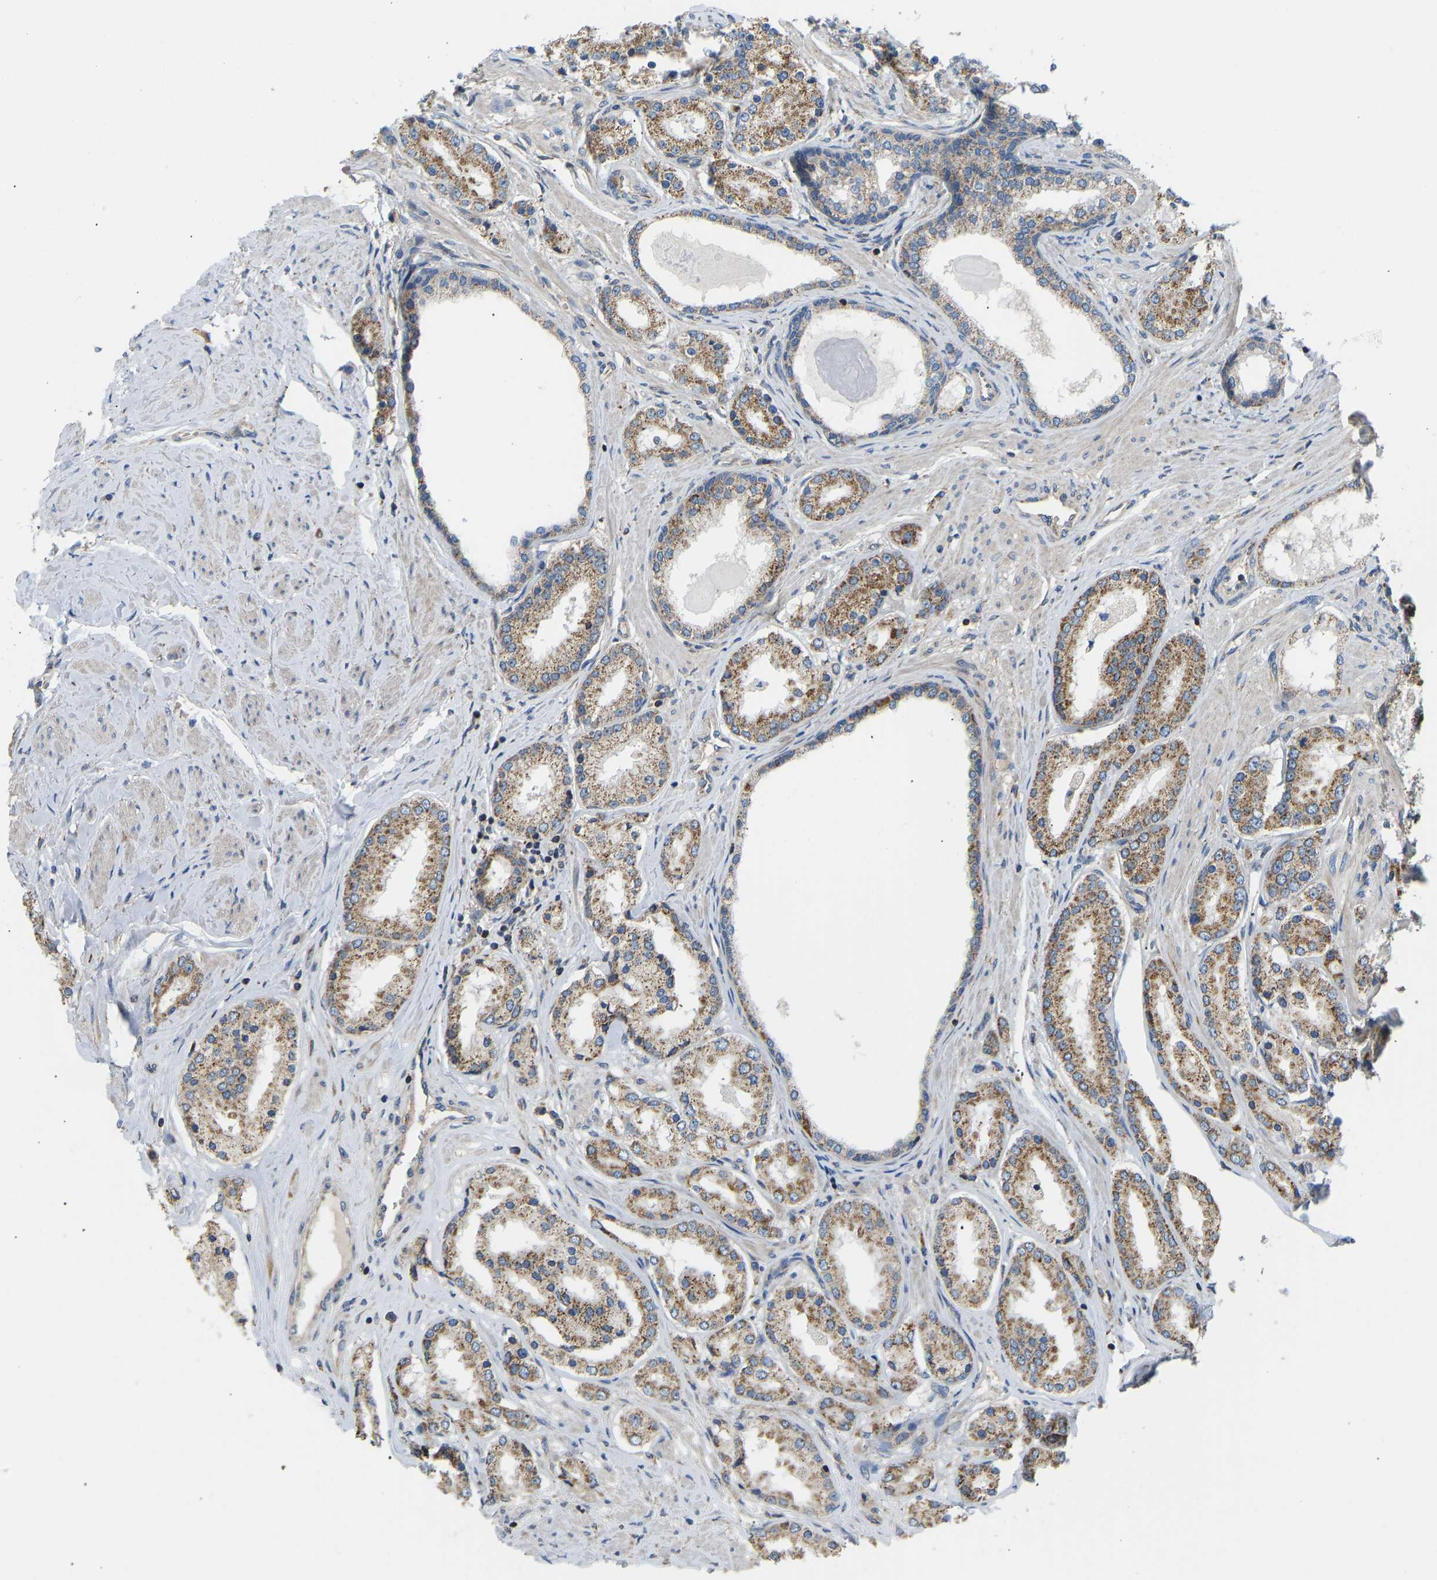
{"staining": {"intensity": "moderate", "quantity": ">75%", "location": "cytoplasmic/membranous"}, "tissue": "prostate cancer", "cell_type": "Tumor cells", "image_type": "cancer", "snomed": [{"axis": "morphology", "description": "Adenocarcinoma, Low grade"}, {"axis": "topography", "description": "Prostate"}], "caption": "Protein expression analysis of human prostate cancer reveals moderate cytoplasmic/membranous staining in approximately >75% of tumor cells.", "gene": "RBP1", "patient": {"sex": "male", "age": 63}}